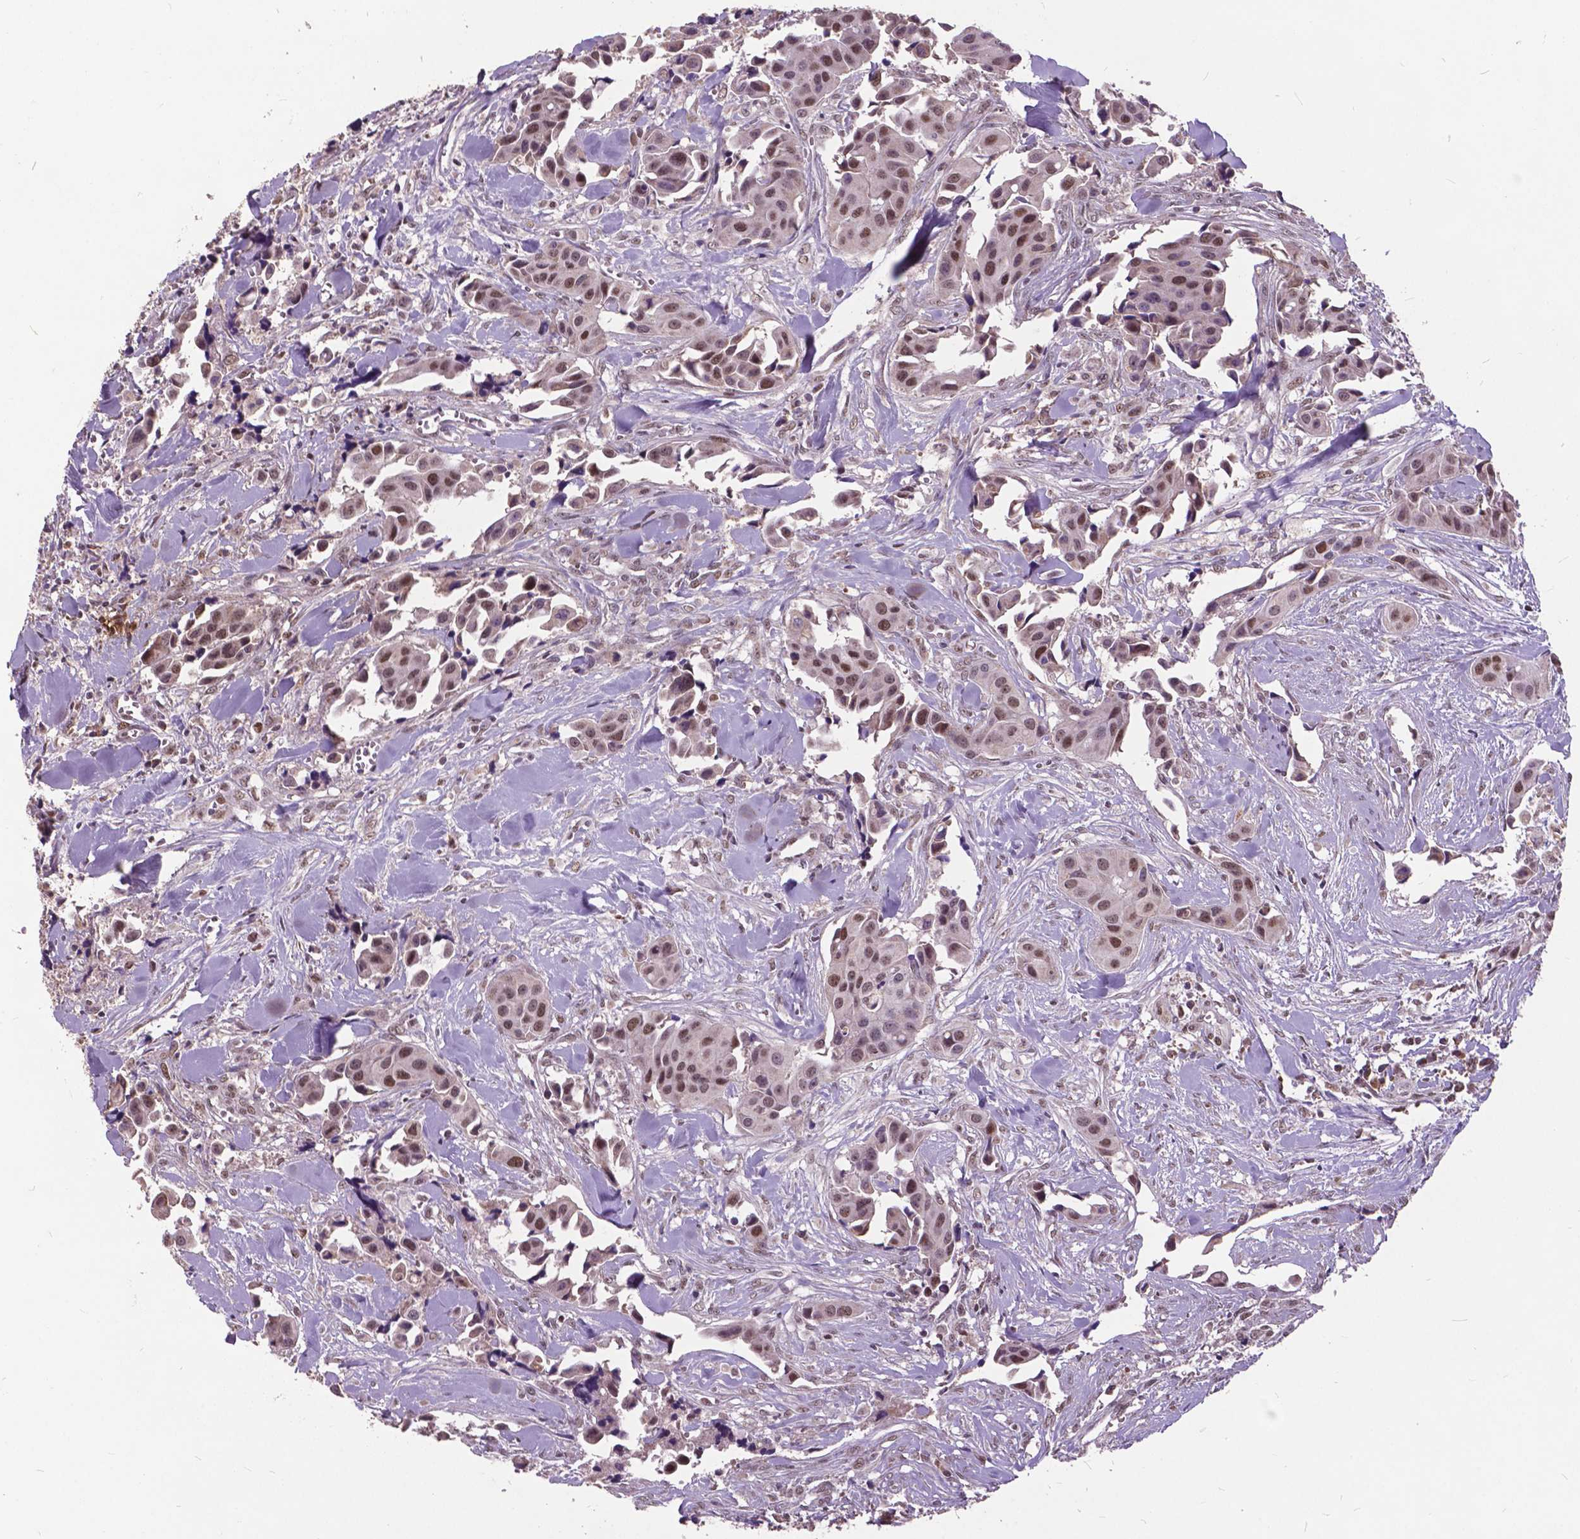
{"staining": {"intensity": "moderate", "quantity": ">75%", "location": "nuclear"}, "tissue": "head and neck cancer", "cell_type": "Tumor cells", "image_type": "cancer", "snomed": [{"axis": "morphology", "description": "Adenocarcinoma, NOS"}, {"axis": "topography", "description": "Head-Neck"}], "caption": "Adenocarcinoma (head and neck) stained for a protein exhibits moderate nuclear positivity in tumor cells. (DAB IHC, brown staining for protein, blue staining for nuclei).", "gene": "MSH2", "patient": {"sex": "male", "age": 76}}